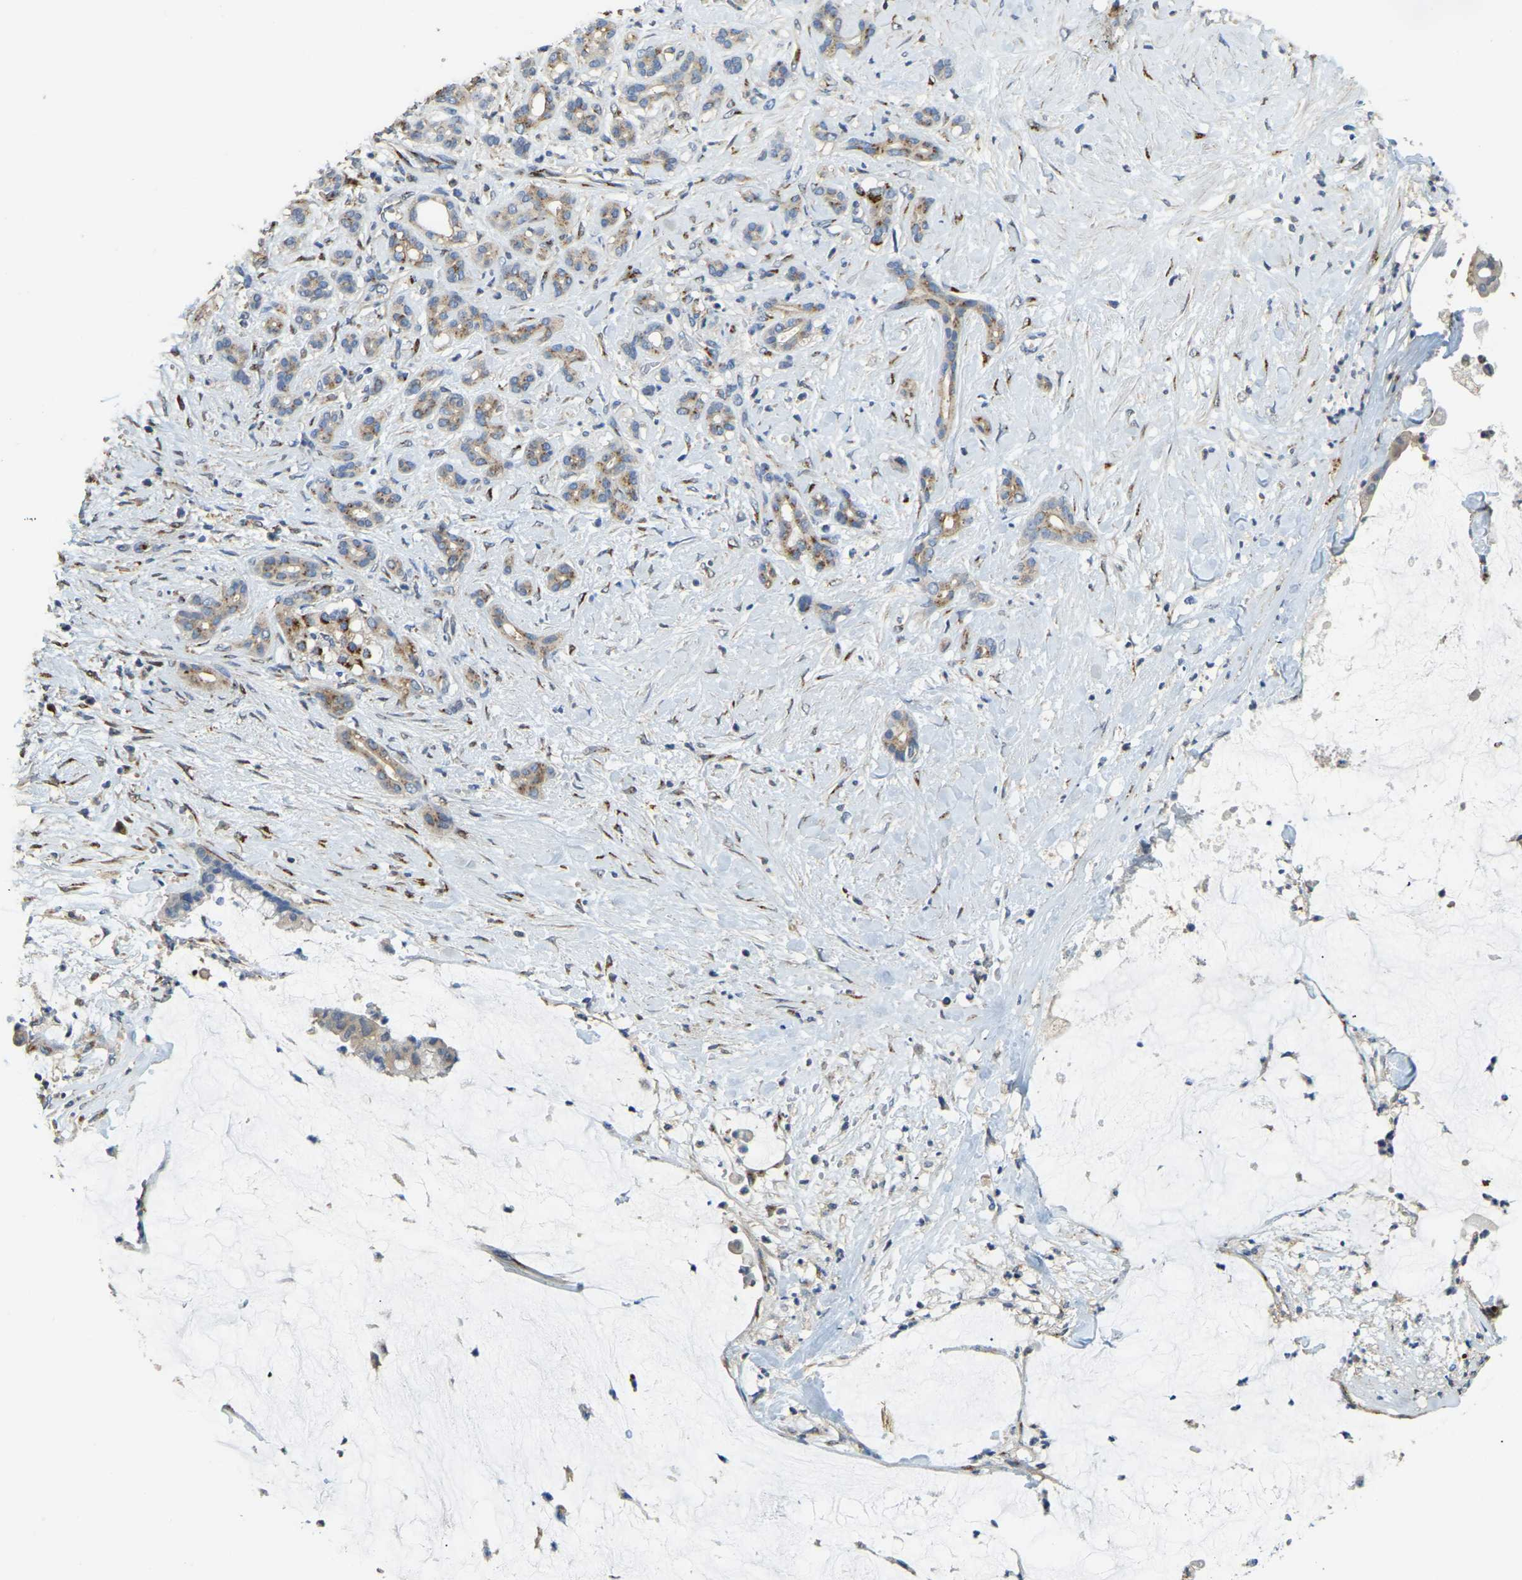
{"staining": {"intensity": "moderate", "quantity": "<25%", "location": "cytoplasmic/membranous"}, "tissue": "pancreatic cancer", "cell_type": "Tumor cells", "image_type": "cancer", "snomed": [{"axis": "morphology", "description": "Adenocarcinoma, NOS"}, {"axis": "topography", "description": "Pancreas"}], "caption": "Protein staining of pancreatic adenocarcinoma tissue displays moderate cytoplasmic/membranous positivity in approximately <25% of tumor cells.", "gene": "FAM174A", "patient": {"sex": "male", "age": 41}}